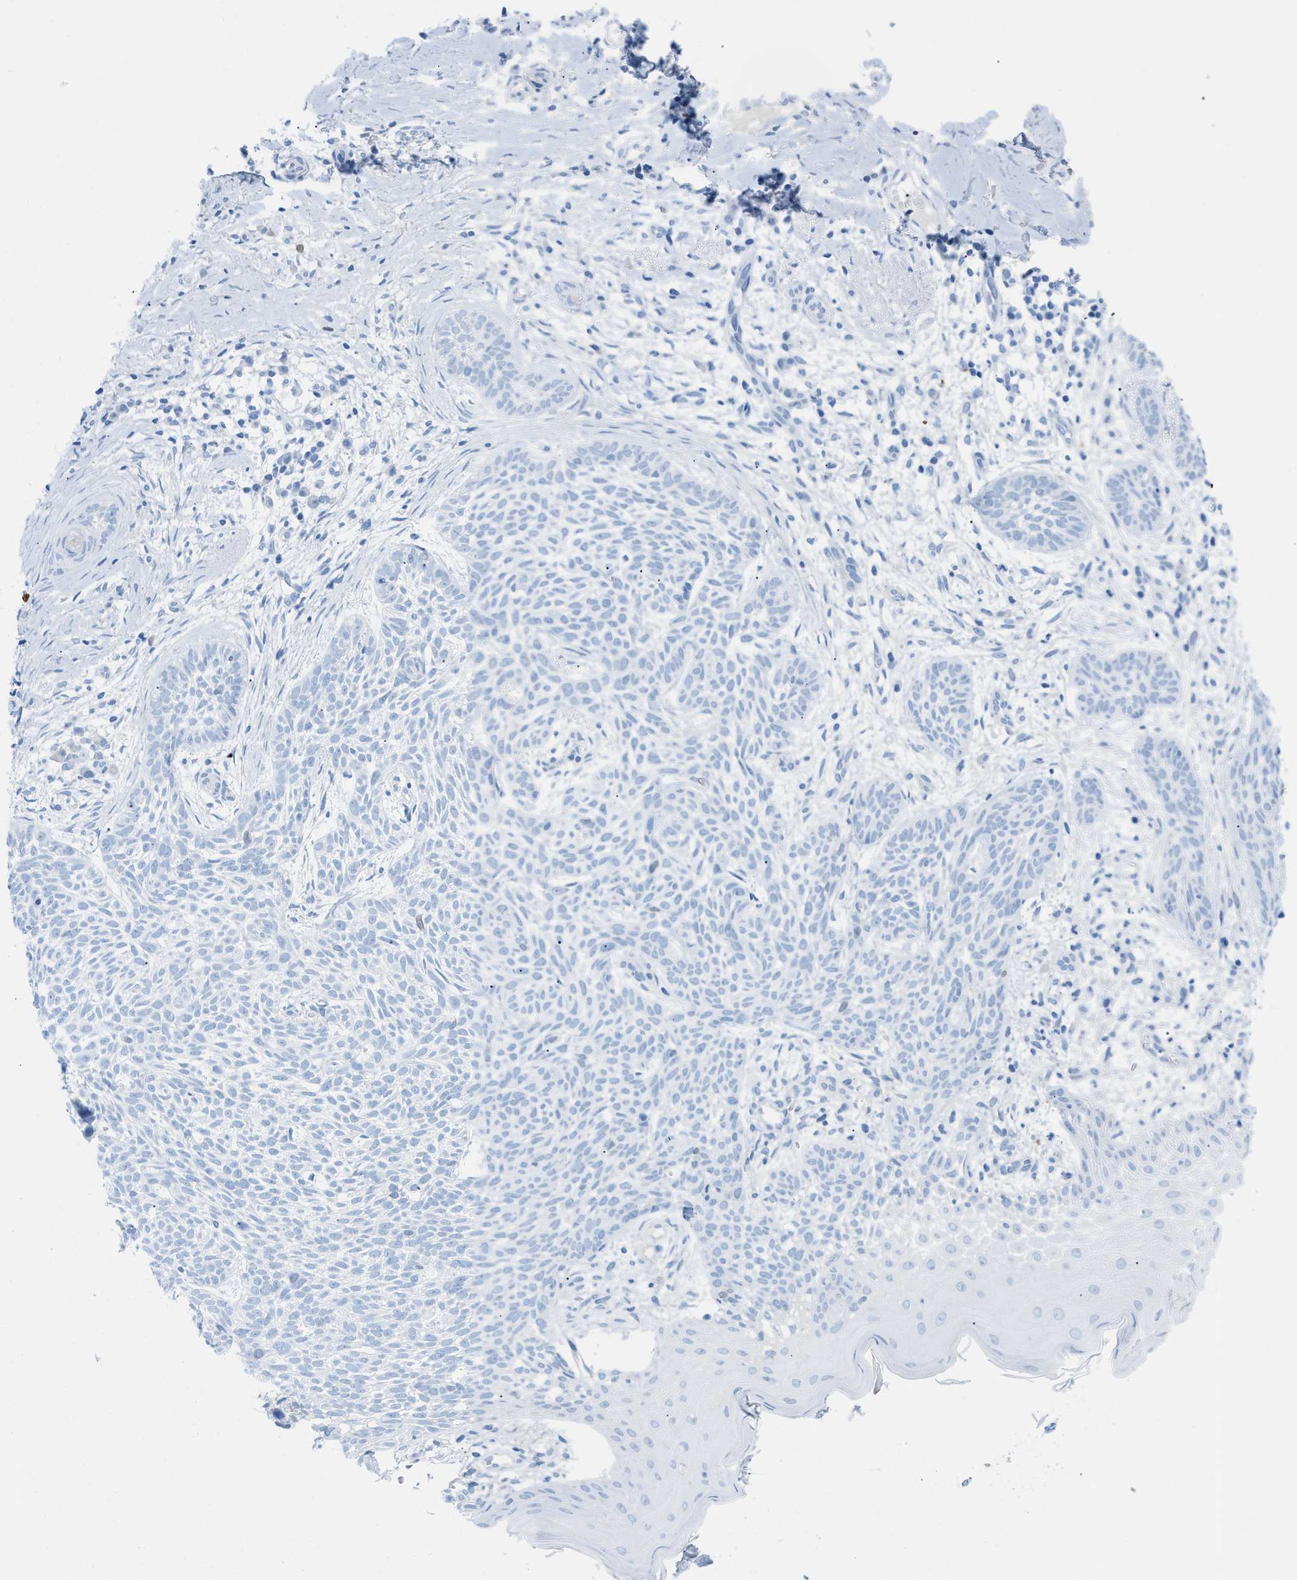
{"staining": {"intensity": "negative", "quantity": "none", "location": "none"}, "tissue": "skin cancer", "cell_type": "Tumor cells", "image_type": "cancer", "snomed": [{"axis": "morphology", "description": "Basal cell carcinoma"}, {"axis": "topography", "description": "Skin"}], "caption": "Tumor cells show no significant protein expression in basal cell carcinoma (skin).", "gene": "TCL1A", "patient": {"sex": "female", "age": 59}}